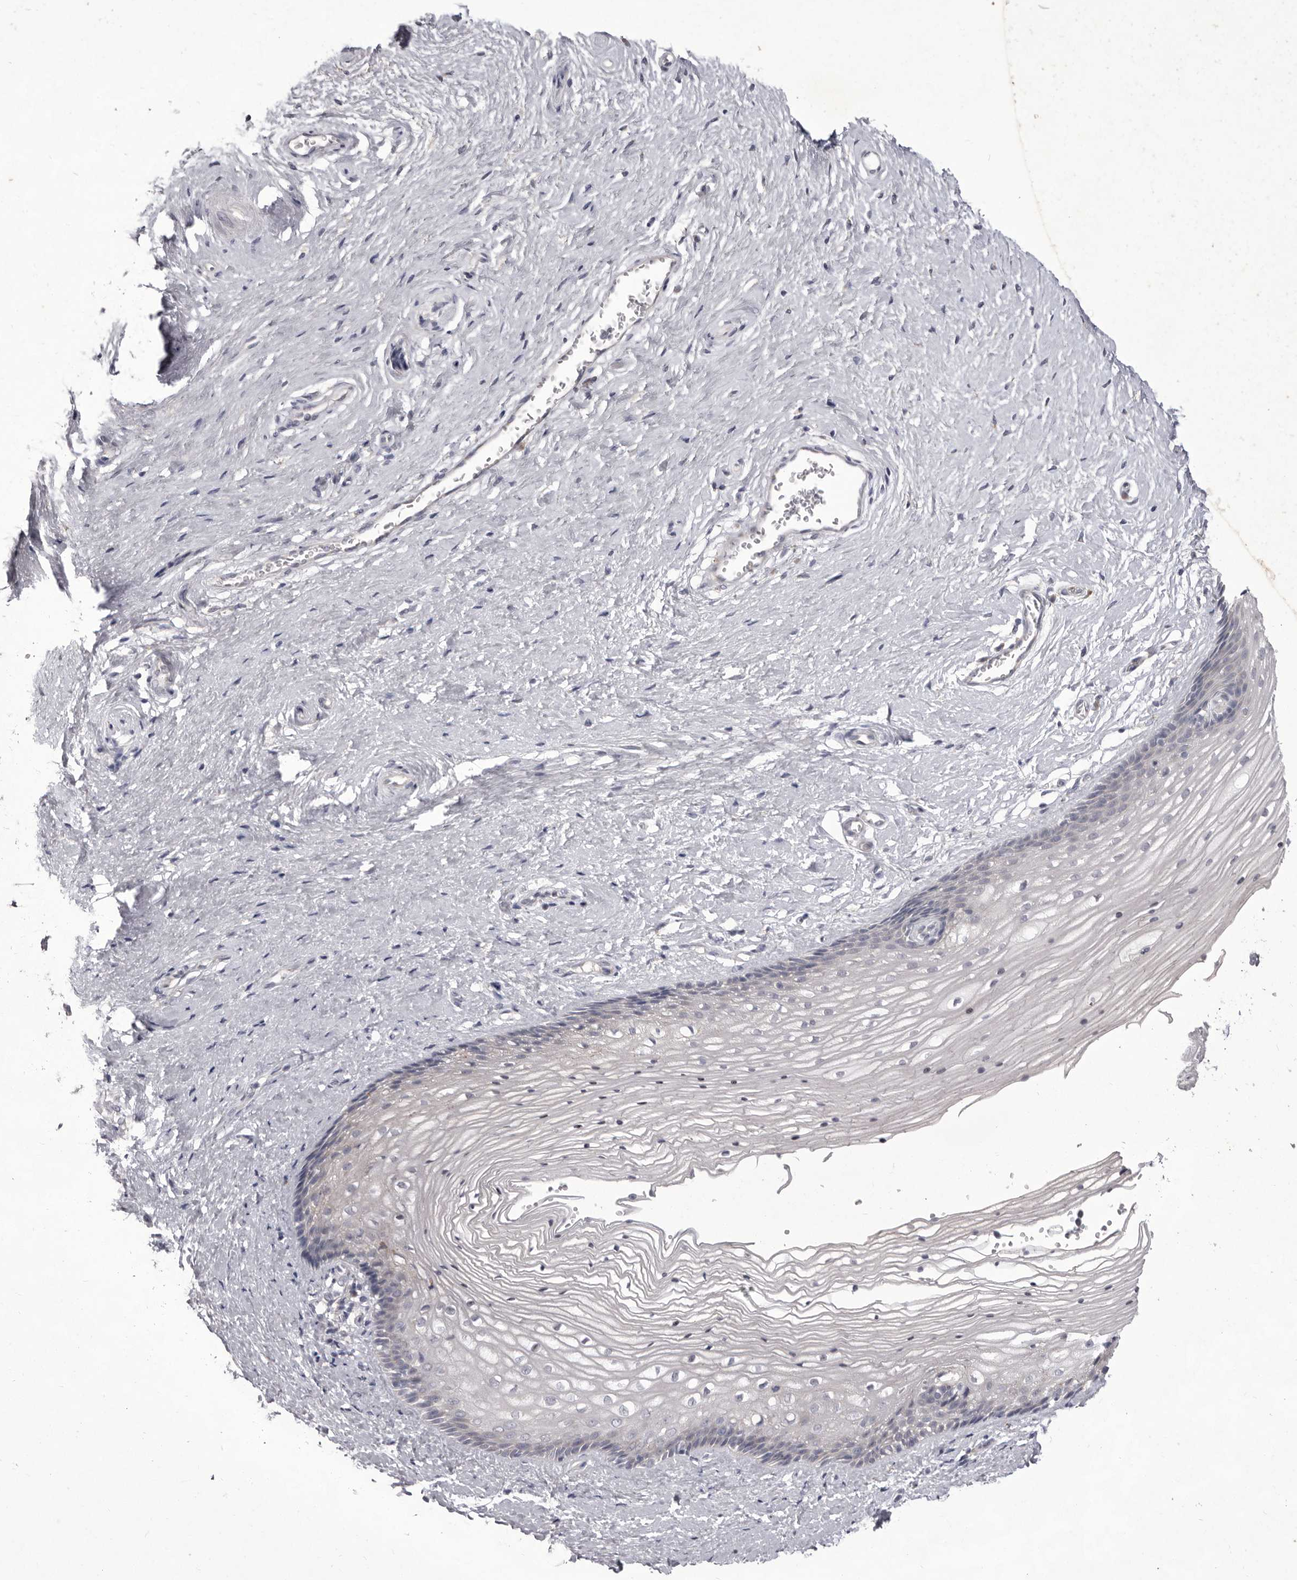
{"staining": {"intensity": "weak", "quantity": "<25%", "location": "cytoplasmic/membranous"}, "tissue": "vagina", "cell_type": "Squamous epithelial cells", "image_type": "normal", "snomed": [{"axis": "morphology", "description": "Normal tissue, NOS"}, {"axis": "topography", "description": "Vagina"}], "caption": "IHC image of normal vagina: vagina stained with DAB exhibits no significant protein positivity in squamous epithelial cells. The staining was performed using DAB to visualize the protein expression in brown, while the nuclei were stained in blue with hematoxylin (Magnification: 20x).", "gene": "P2RX6", "patient": {"sex": "female", "age": 46}}